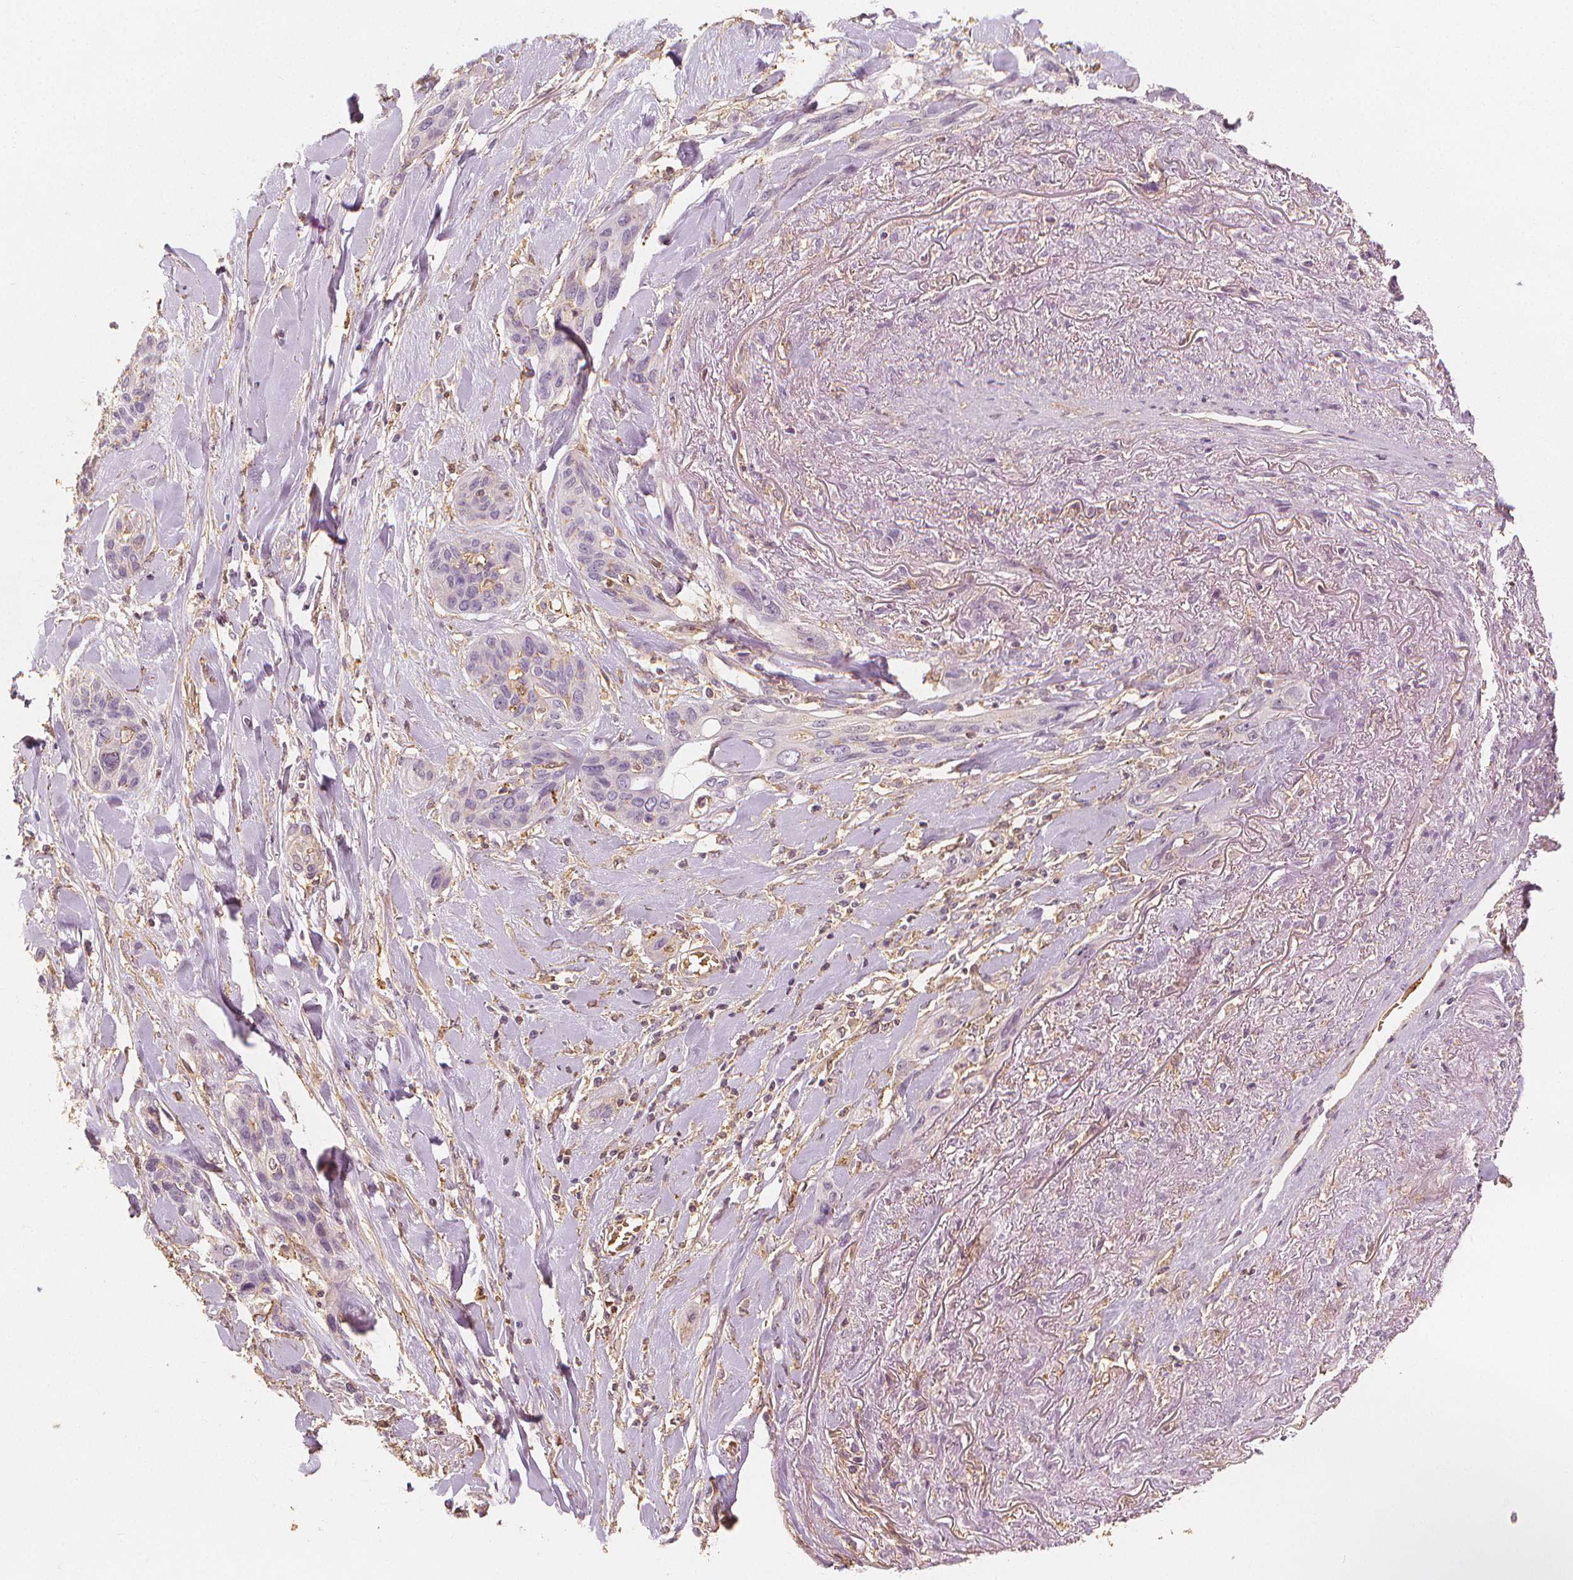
{"staining": {"intensity": "negative", "quantity": "none", "location": "none"}, "tissue": "lung cancer", "cell_type": "Tumor cells", "image_type": "cancer", "snomed": [{"axis": "morphology", "description": "Squamous cell carcinoma, NOS"}, {"axis": "topography", "description": "Lung"}], "caption": "High power microscopy image of an immunohistochemistry micrograph of lung squamous cell carcinoma, revealing no significant positivity in tumor cells. (DAB (3,3'-diaminobenzidine) immunohistochemistry (IHC) with hematoxylin counter stain).", "gene": "ARHGAP26", "patient": {"sex": "female", "age": 70}}